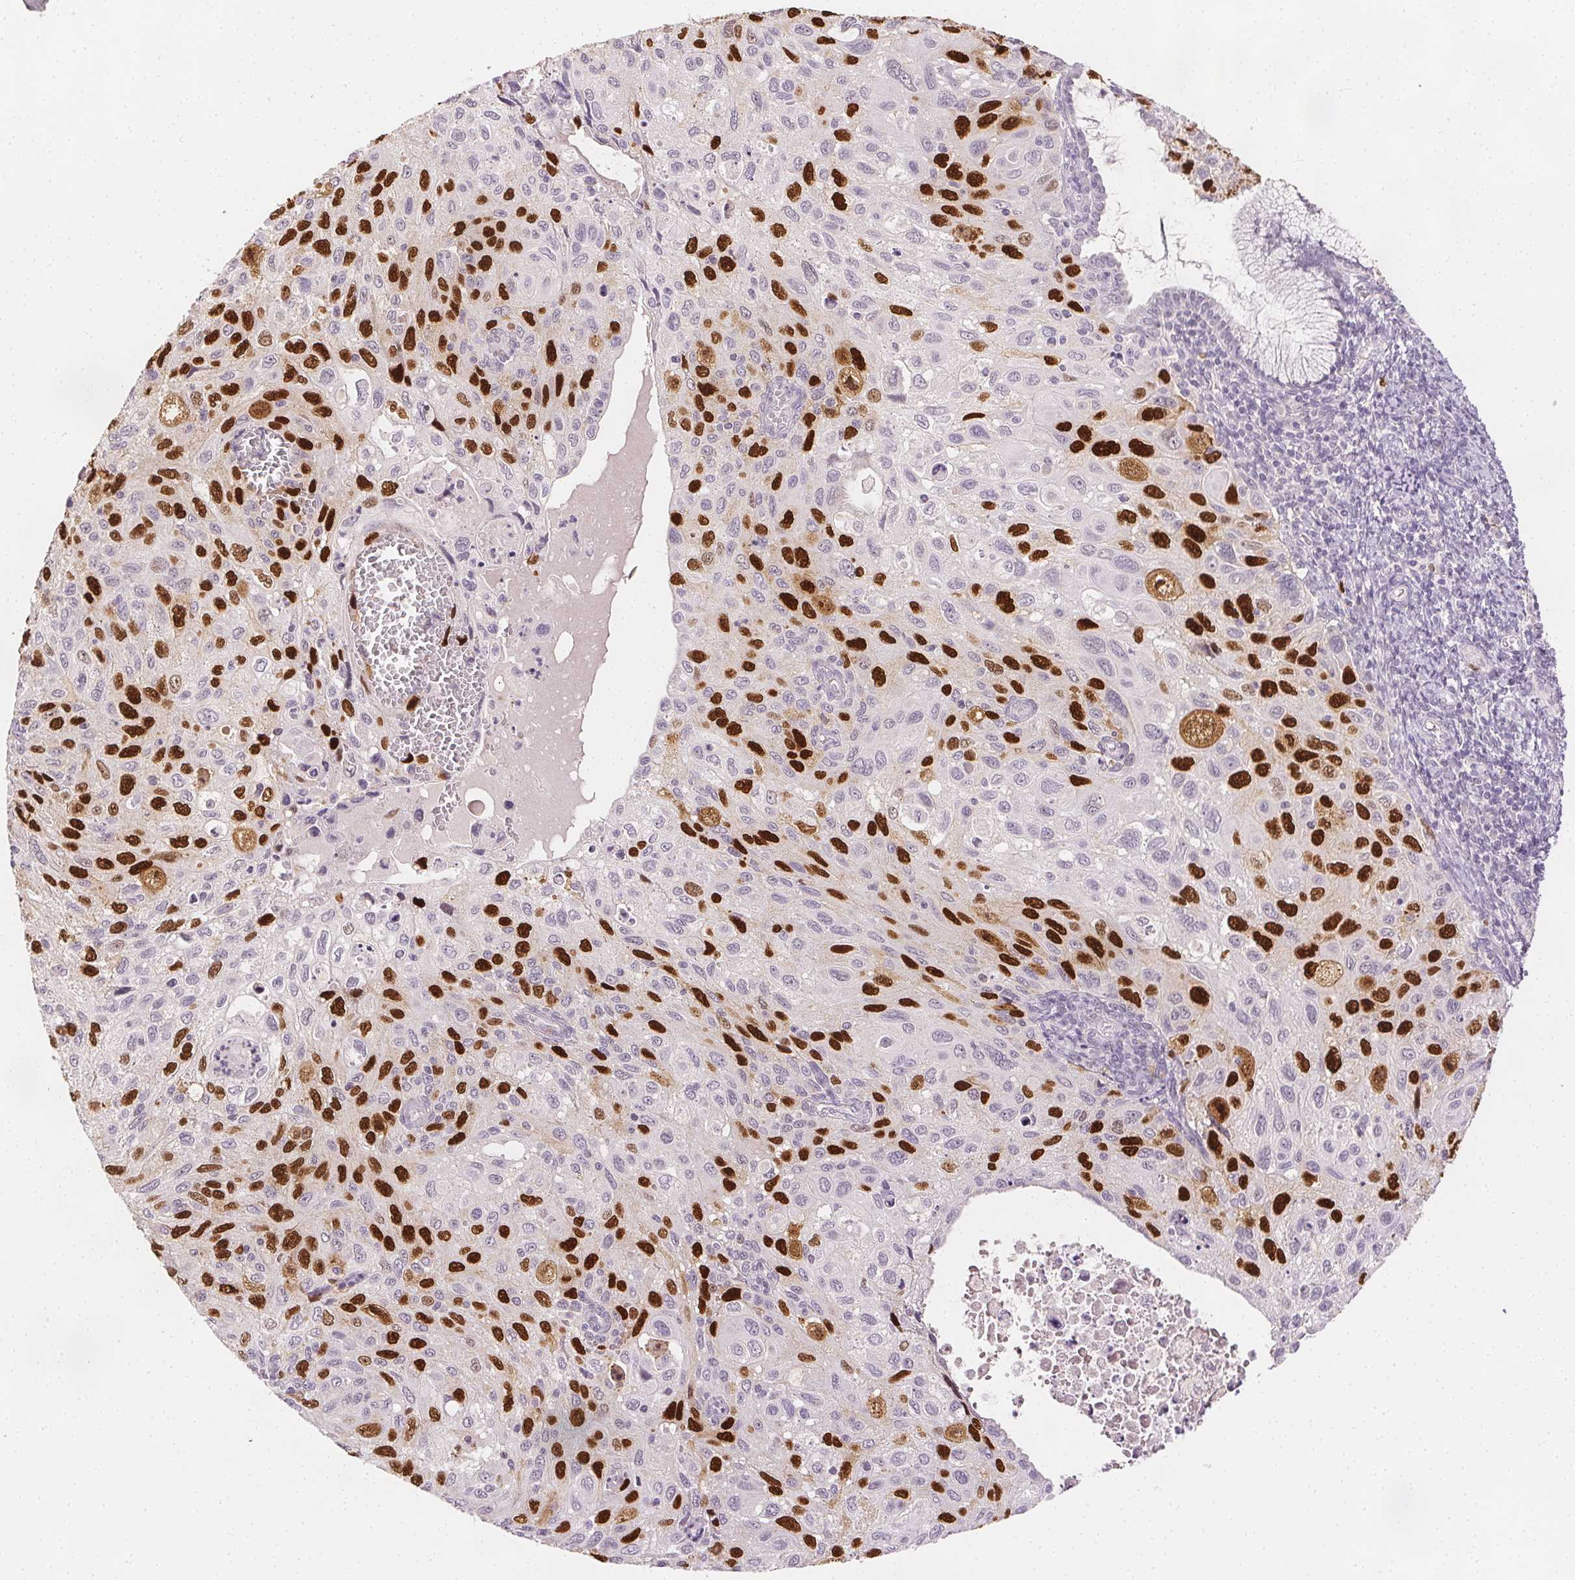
{"staining": {"intensity": "strong", "quantity": "25%-75%", "location": "nuclear"}, "tissue": "cervical cancer", "cell_type": "Tumor cells", "image_type": "cancer", "snomed": [{"axis": "morphology", "description": "Squamous cell carcinoma, NOS"}, {"axis": "topography", "description": "Cervix"}], "caption": "IHC (DAB (3,3'-diaminobenzidine)) staining of cervical cancer (squamous cell carcinoma) demonstrates strong nuclear protein staining in about 25%-75% of tumor cells.", "gene": "ANLN", "patient": {"sex": "female", "age": 70}}